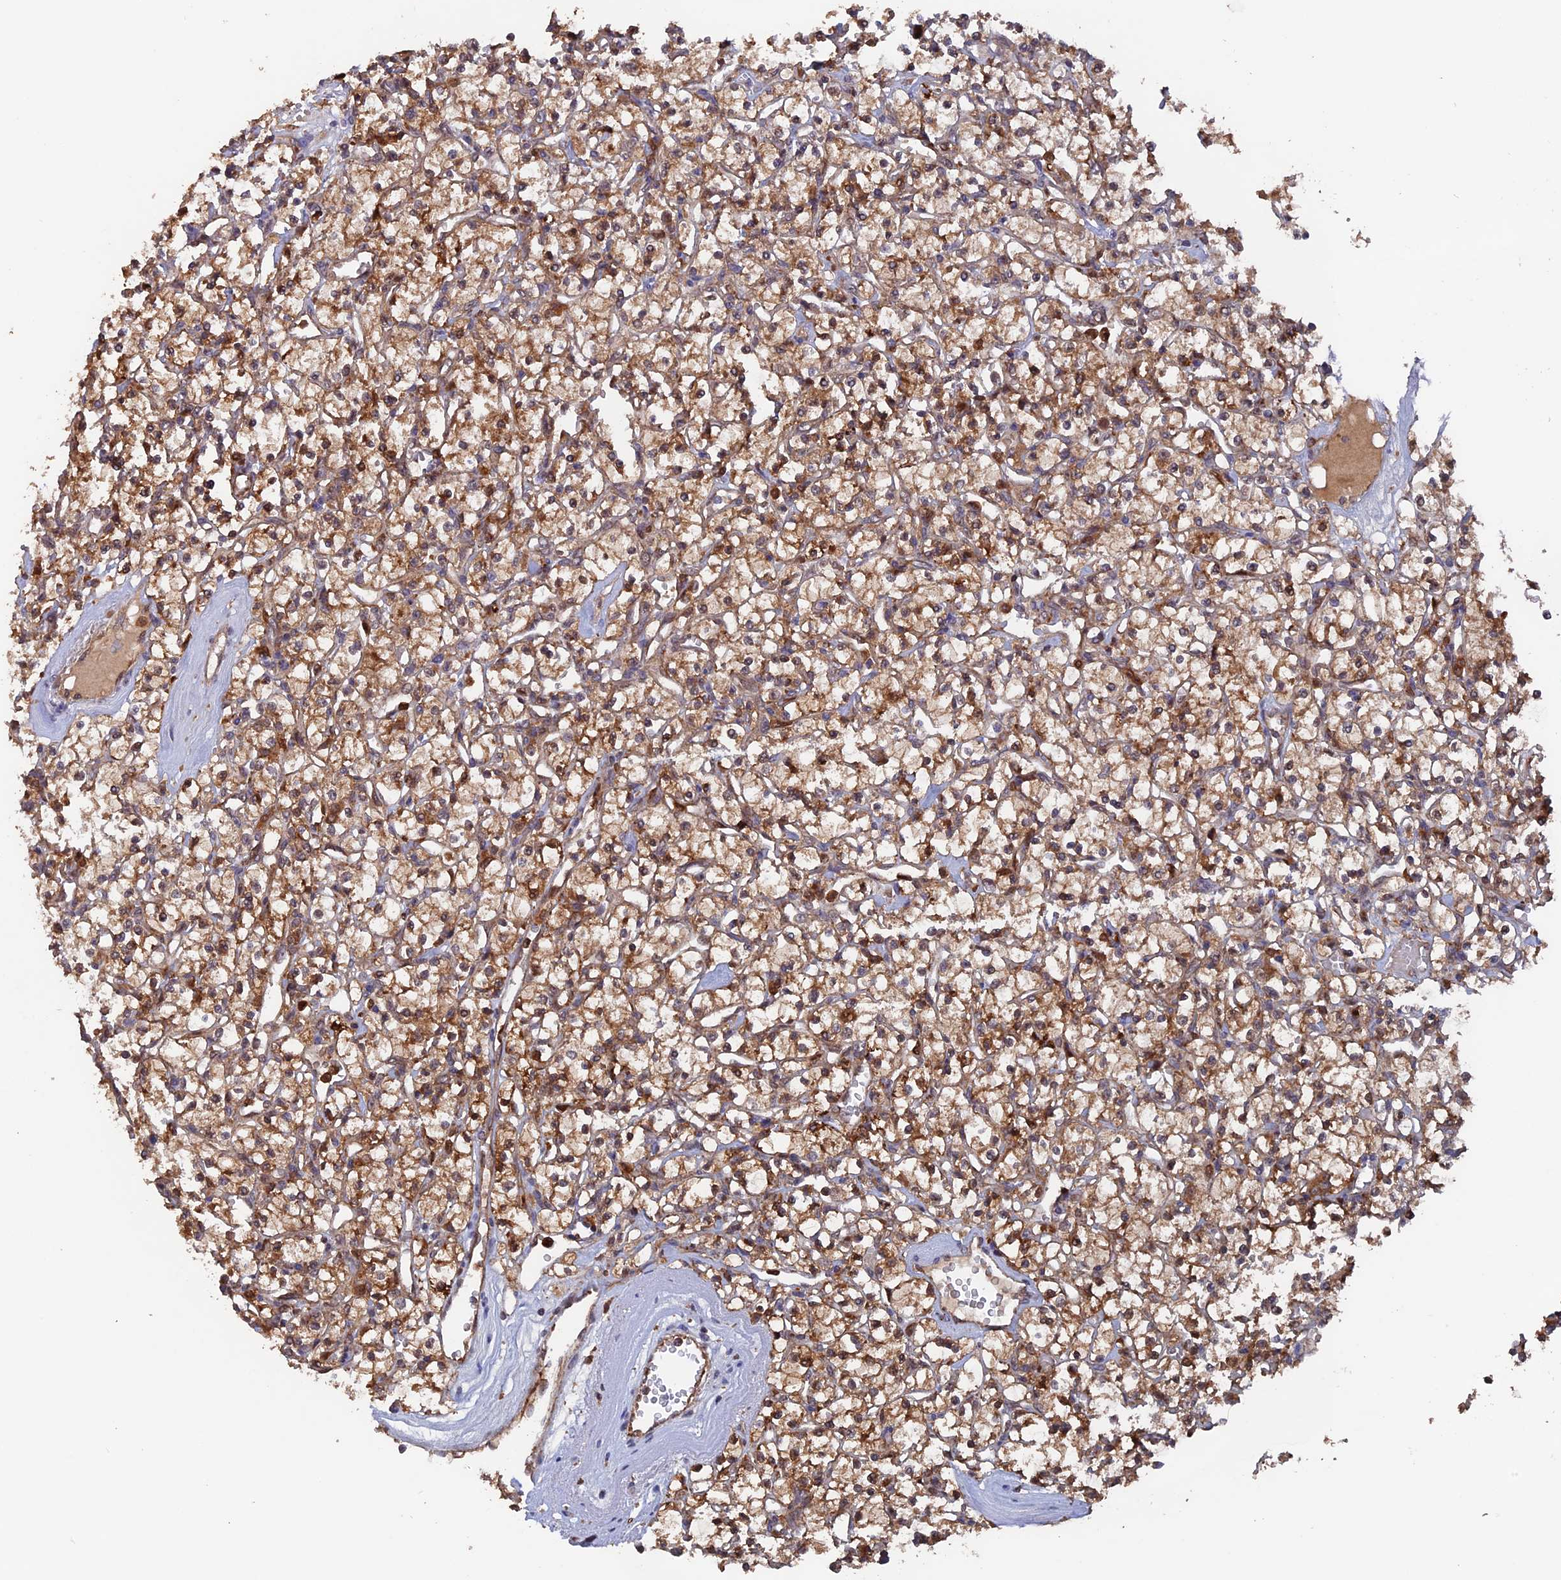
{"staining": {"intensity": "strong", "quantity": "25%-75%", "location": "cytoplasmic/membranous"}, "tissue": "renal cancer", "cell_type": "Tumor cells", "image_type": "cancer", "snomed": [{"axis": "morphology", "description": "Adenocarcinoma, NOS"}, {"axis": "topography", "description": "Kidney"}], "caption": "Immunohistochemical staining of human adenocarcinoma (renal) demonstrates high levels of strong cytoplasmic/membranous protein positivity in about 25%-75% of tumor cells.", "gene": "DTYMK", "patient": {"sex": "female", "age": 59}}